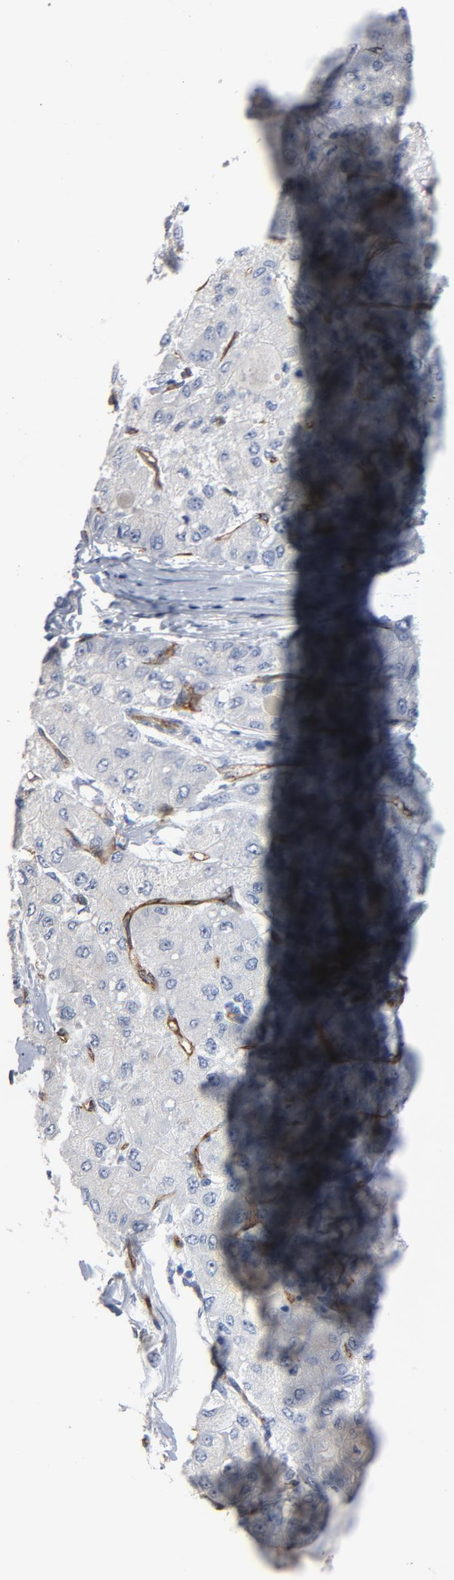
{"staining": {"intensity": "negative", "quantity": "none", "location": "none"}, "tissue": "liver cancer", "cell_type": "Tumor cells", "image_type": "cancer", "snomed": [{"axis": "morphology", "description": "Carcinoma, Hepatocellular, NOS"}, {"axis": "topography", "description": "Liver"}], "caption": "An immunohistochemistry histopathology image of hepatocellular carcinoma (liver) is shown. There is no staining in tumor cells of hepatocellular carcinoma (liver). The staining is performed using DAB brown chromogen with nuclei counter-stained in using hematoxylin.", "gene": "KDR", "patient": {"sex": "male", "age": 80}}